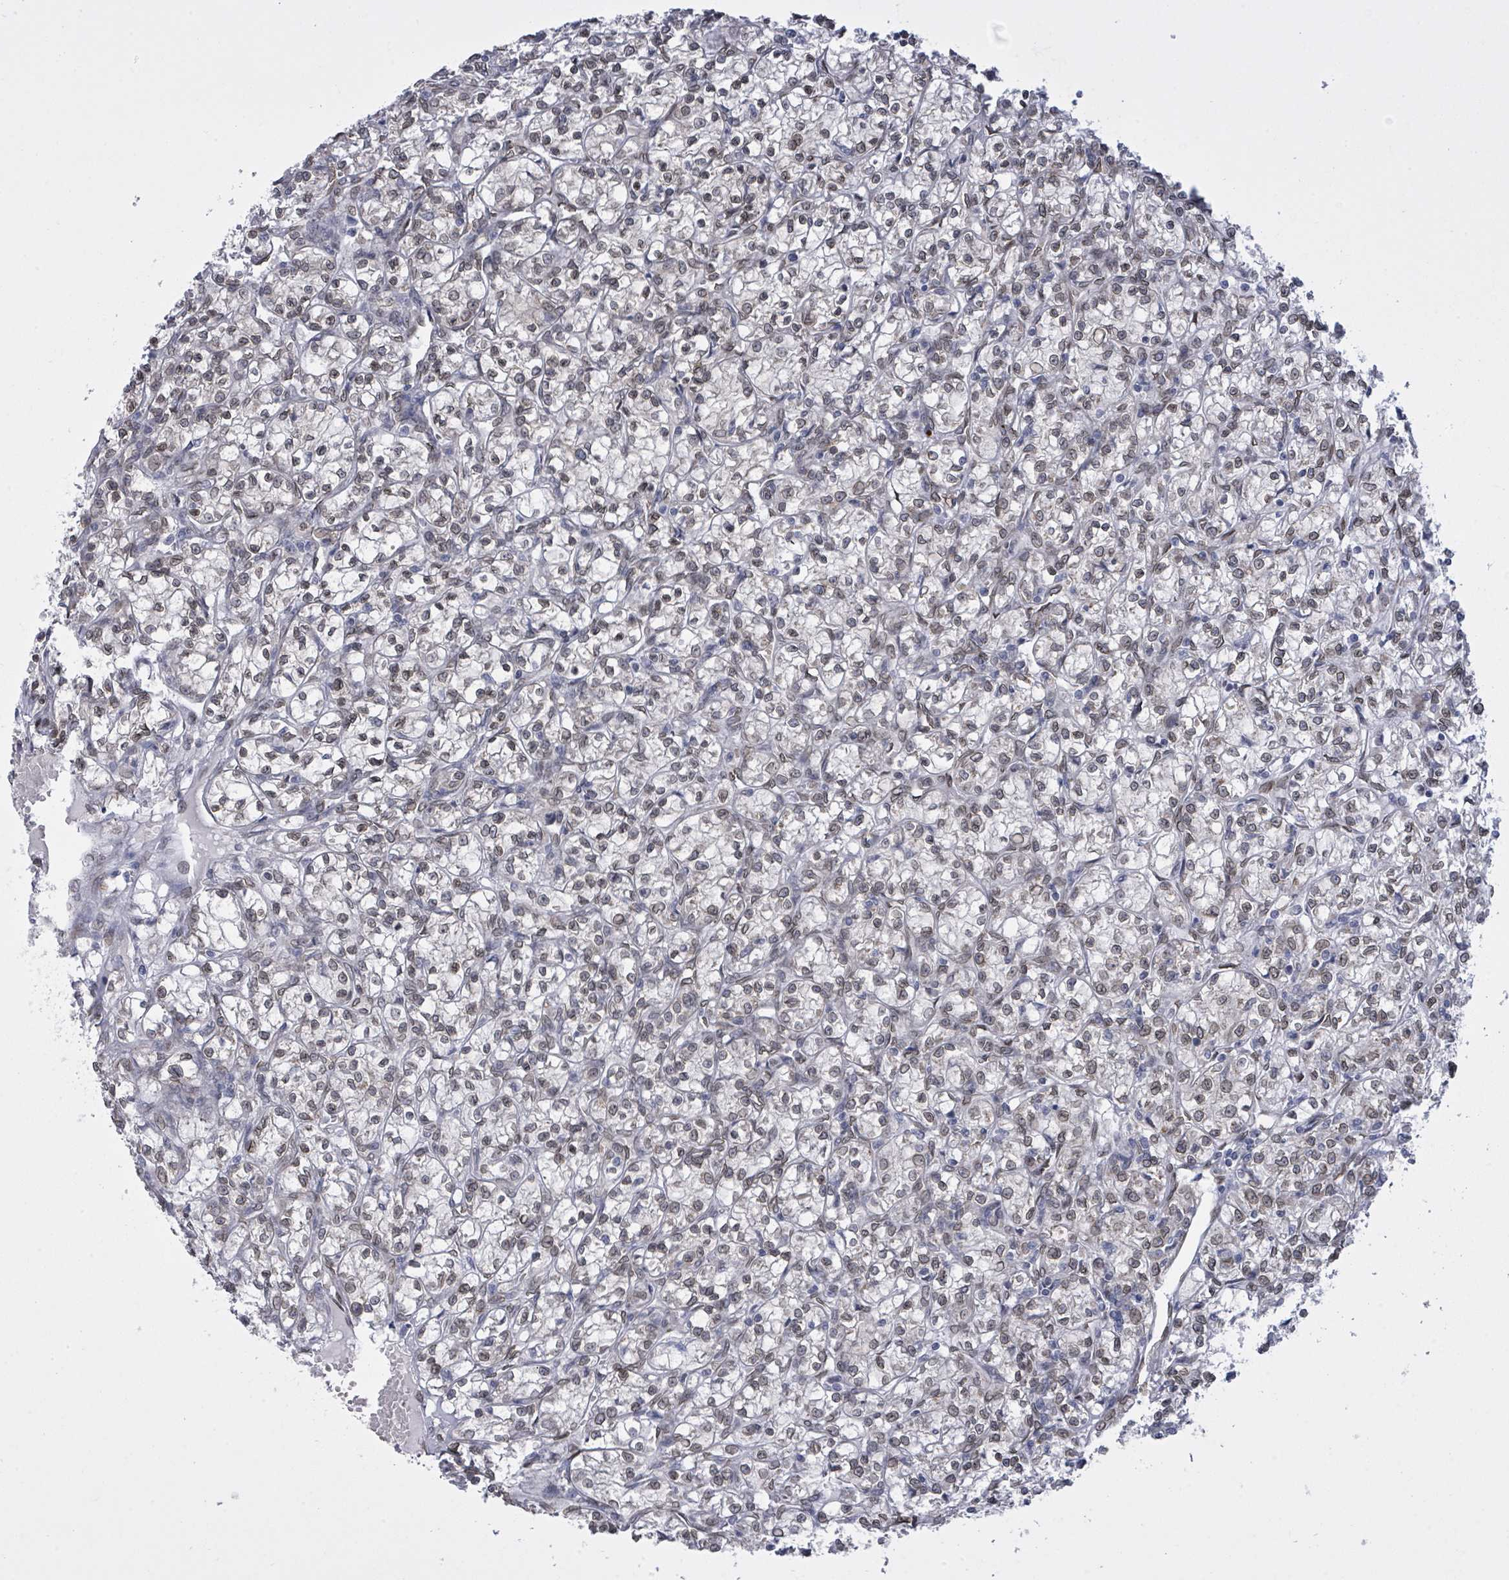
{"staining": {"intensity": "weak", "quantity": ">75%", "location": "cytoplasmic/membranous,nuclear"}, "tissue": "renal cancer", "cell_type": "Tumor cells", "image_type": "cancer", "snomed": [{"axis": "morphology", "description": "Adenocarcinoma, NOS"}, {"axis": "topography", "description": "Kidney"}], "caption": "Immunohistochemical staining of adenocarcinoma (renal) shows low levels of weak cytoplasmic/membranous and nuclear staining in about >75% of tumor cells.", "gene": "ARFGAP1", "patient": {"sex": "female", "age": 59}}